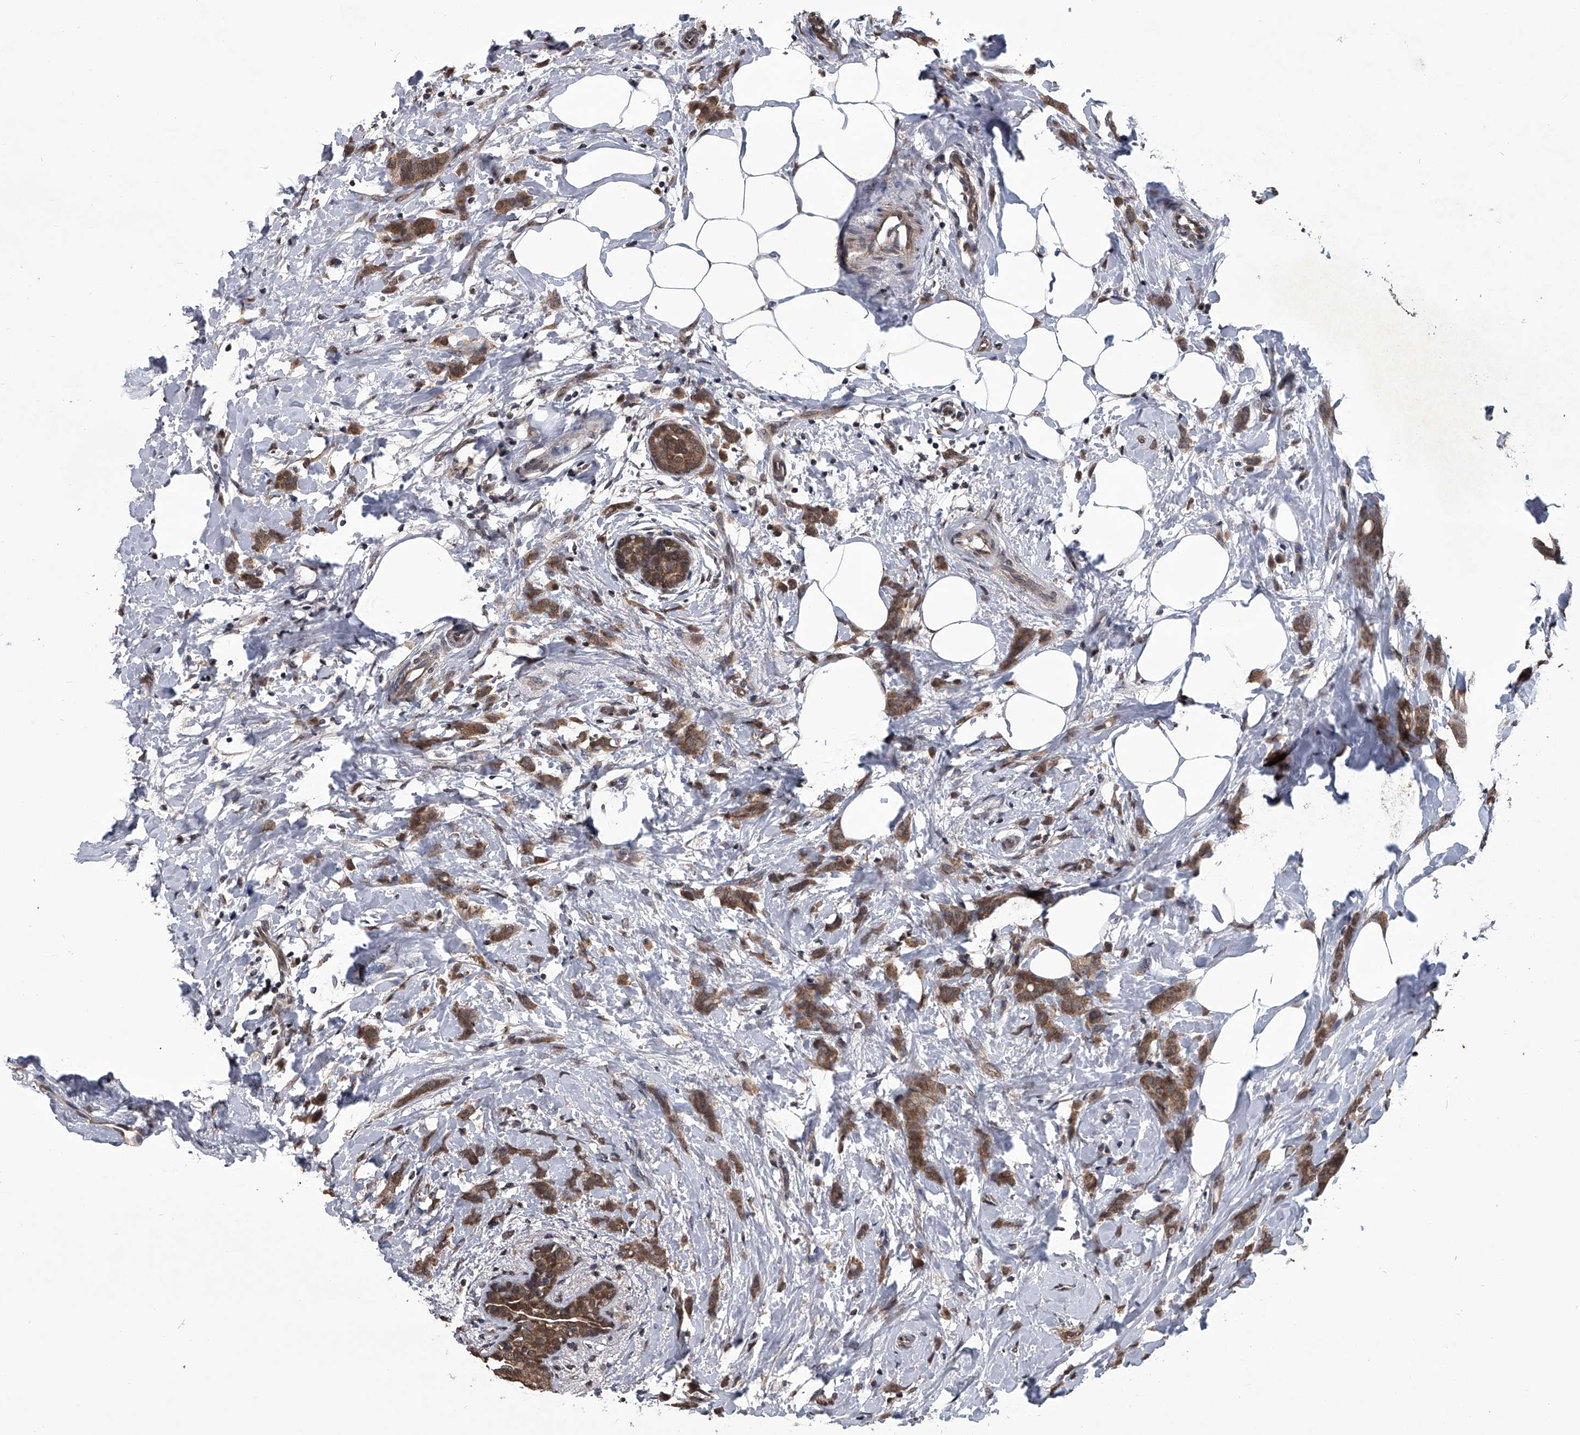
{"staining": {"intensity": "moderate", "quantity": ">75%", "location": "cytoplasmic/membranous"}, "tissue": "breast cancer", "cell_type": "Tumor cells", "image_type": "cancer", "snomed": [{"axis": "morphology", "description": "Lobular carcinoma, in situ"}, {"axis": "morphology", "description": "Lobular carcinoma"}, {"axis": "topography", "description": "Breast"}], "caption": "This histopathology image displays immunohistochemistry staining of breast cancer, with medium moderate cytoplasmic/membranous positivity in approximately >75% of tumor cells.", "gene": "TSNAX", "patient": {"sex": "female", "age": 41}}